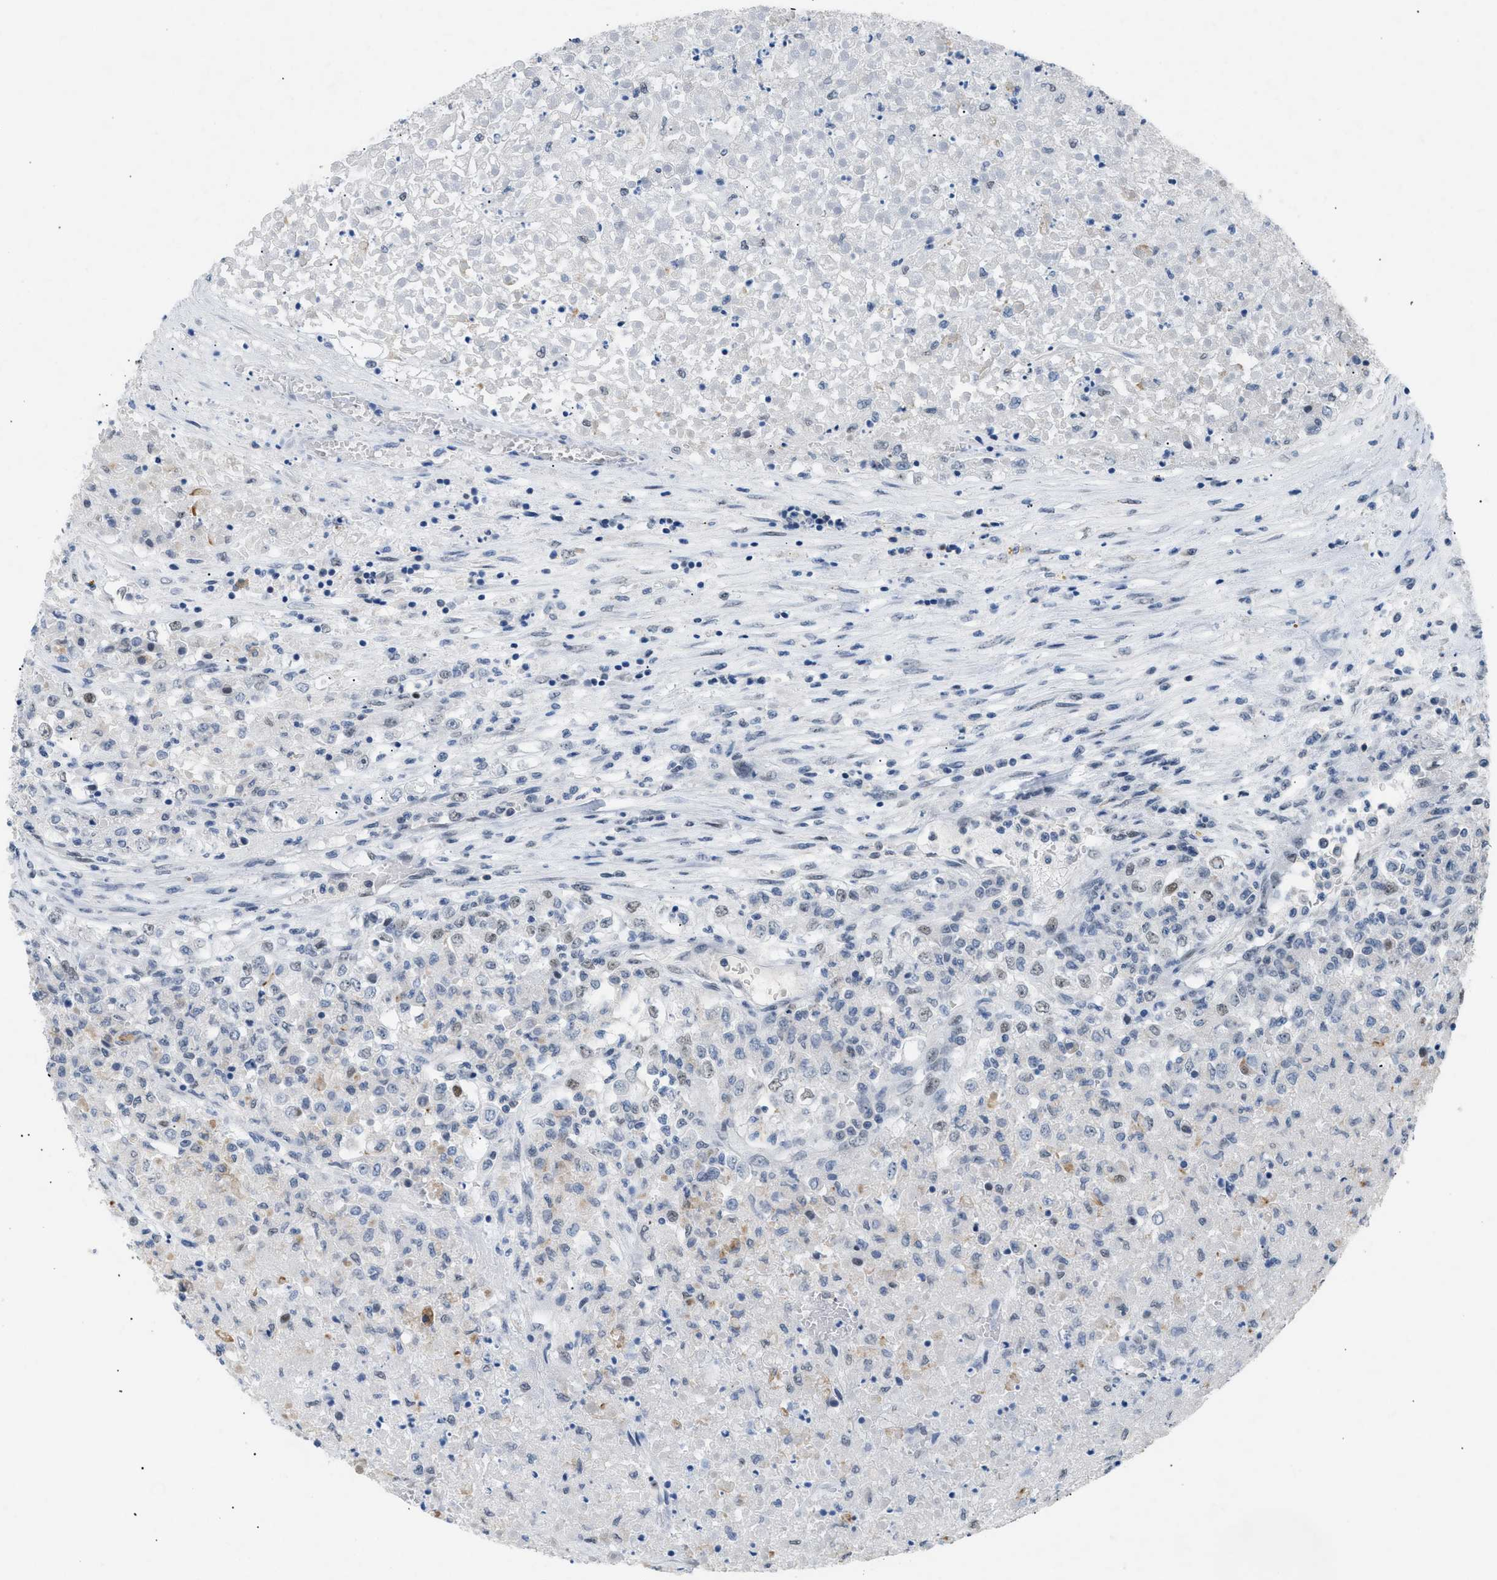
{"staining": {"intensity": "weak", "quantity": "25%-75%", "location": "nuclear"}, "tissue": "renal cancer", "cell_type": "Tumor cells", "image_type": "cancer", "snomed": [{"axis": "morphology", "description": "Adenocarcinoma, NOS"}, {"axis": "topography", "description": "Kidney"}], "caption": "Human renal cancer stained for a protein (brown) reveals weak nuclear positive expression in about 25%-75% of tumor cells.", "gene": "KCNC3", "patient": {"sex": "female", "age": 54}}